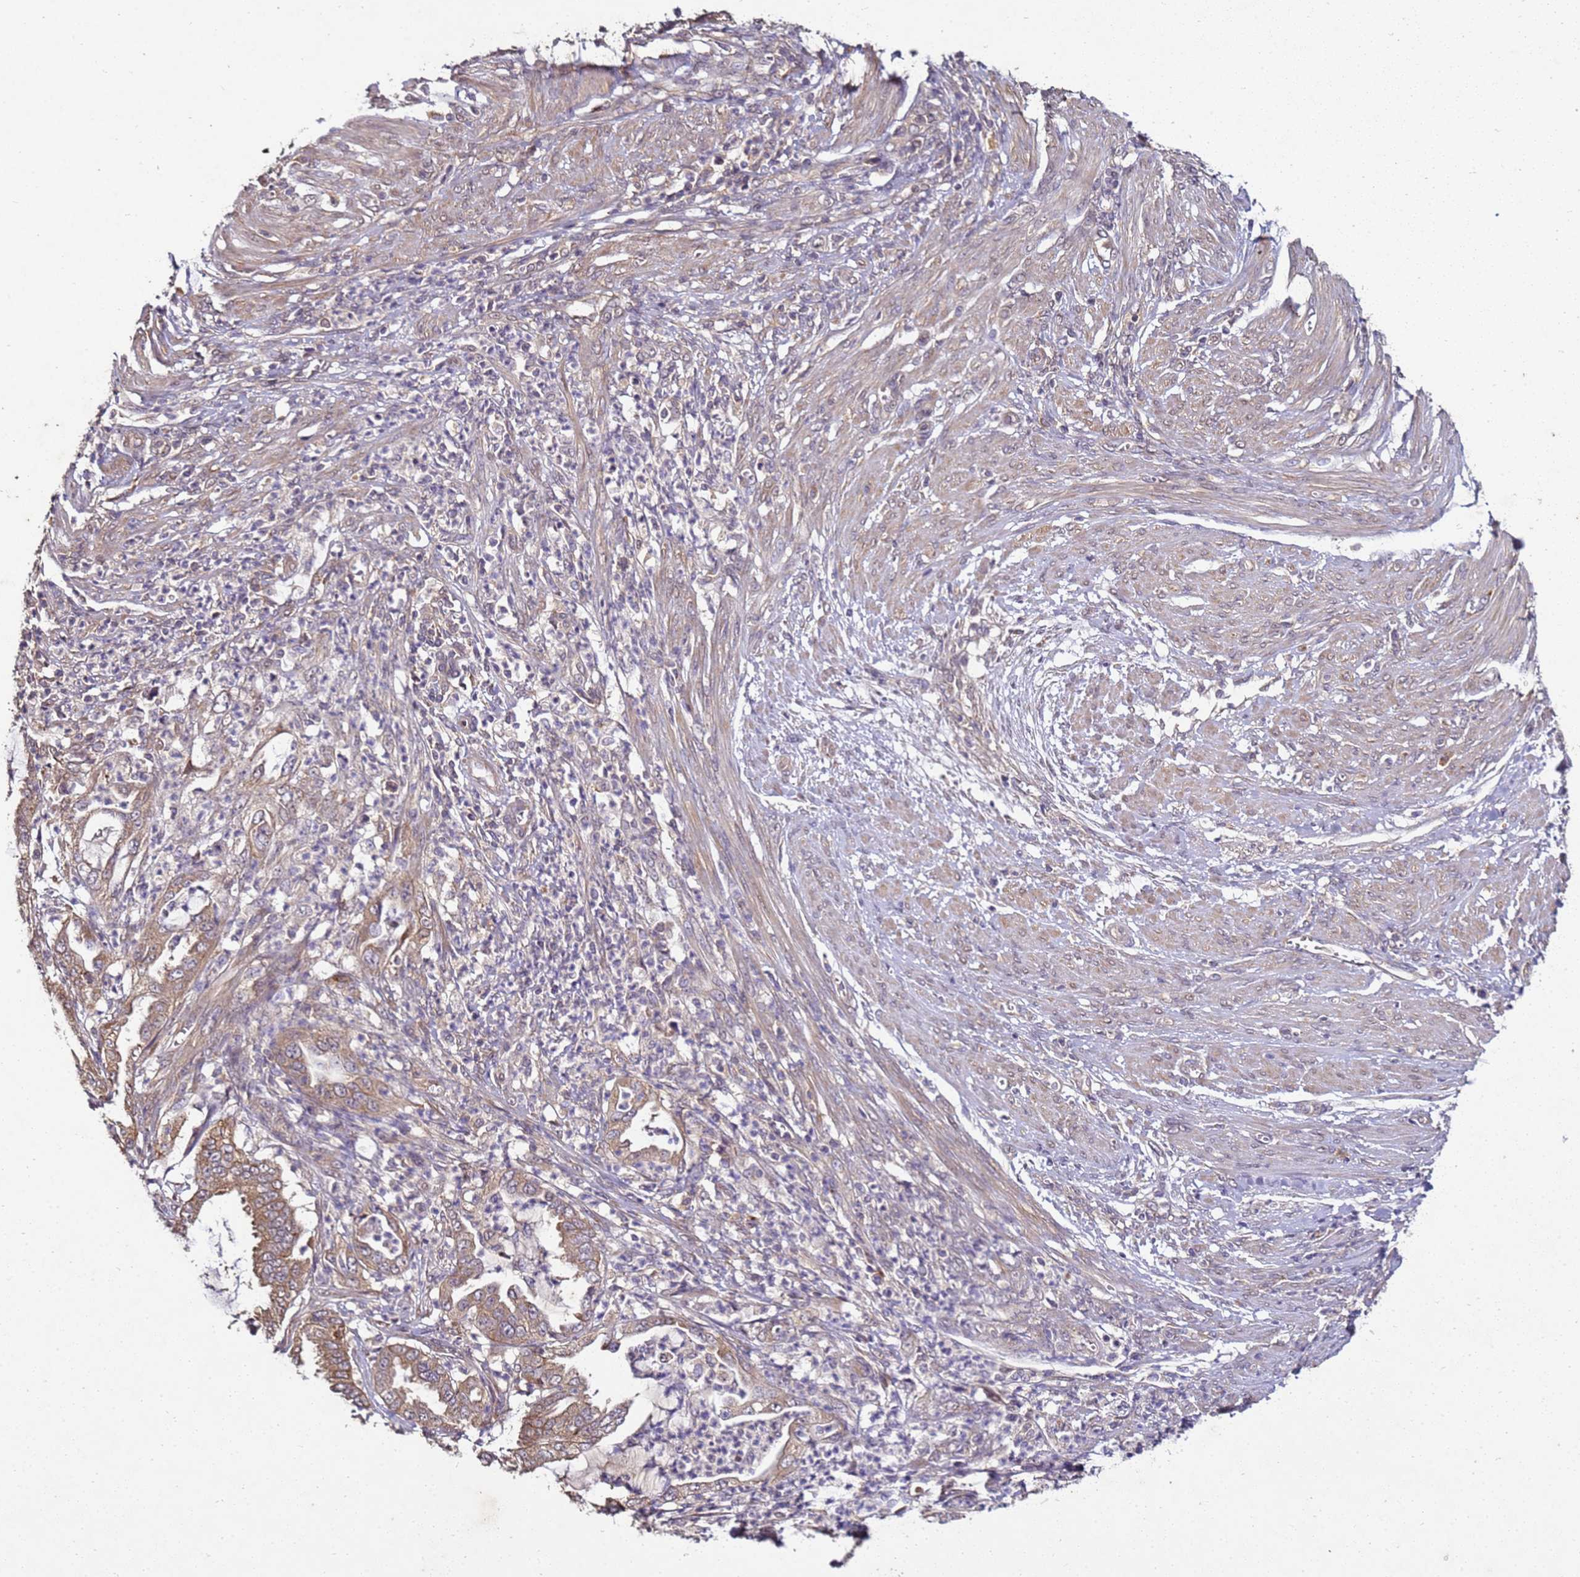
{"staining": {"intensity": "moderate", "quantity": ">75%", "location": "cytoplasmic/membranous"}, "tissue": "endometrial cancer", "cell_type": "Tumor cells", "image_type": "cancer", "snomed": [{"axis": "morphology", "description": "Adenocarcinoma, NOS"}, {"axis": "topography", "description": "Endometrium"}], "caption": "Tumor cells exhibit moderate cytoplasmic/membranous staining in about >75% of cells in endometrial cancer (adenocarcinoma).", "gene": "ANKRD17", "patient": {"sex": "female", "age": 51}}